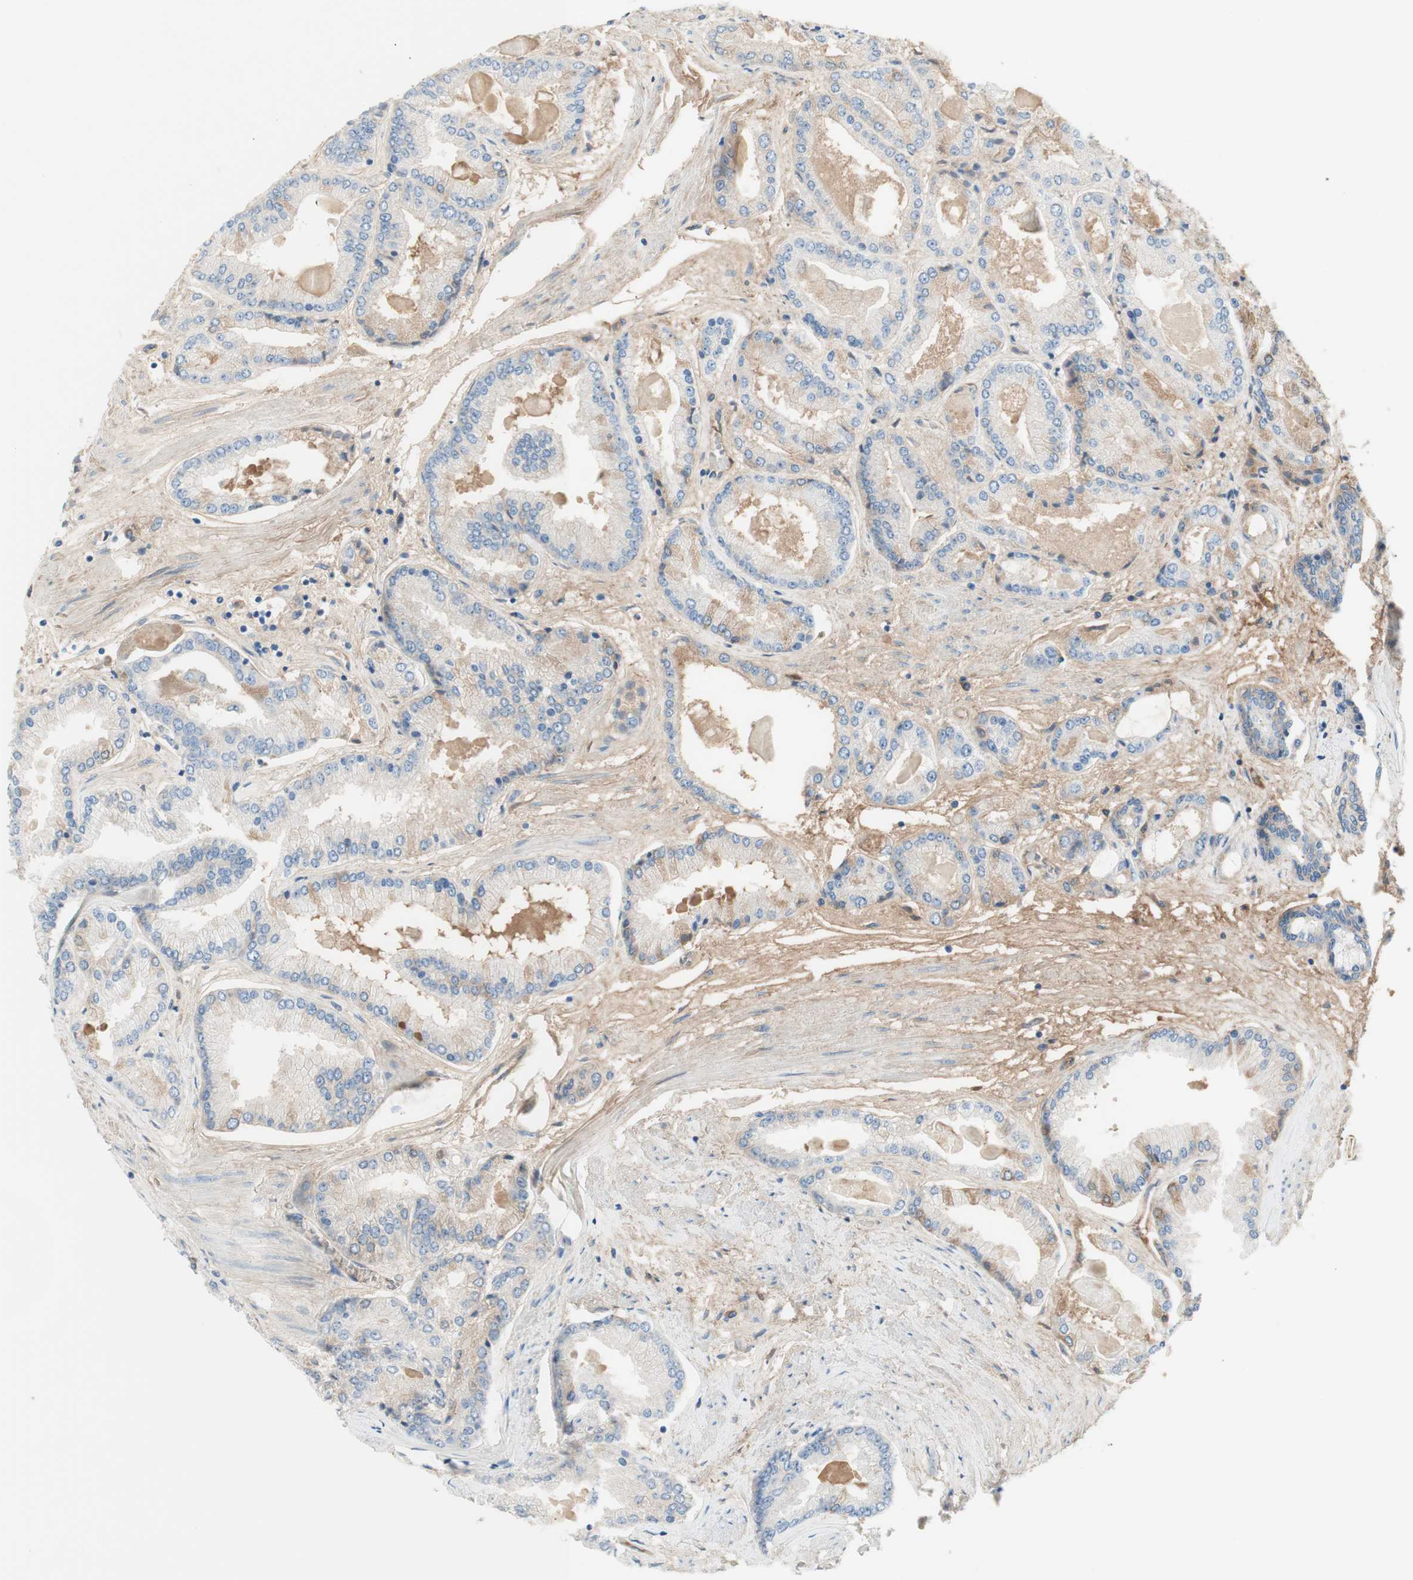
{"staining": {"intensity": "moderate", "quantity": "<25%", "location": "cytoplasmic/membranous"}, "tissue": "prostate cancer", "cell_type": "Tumor cells", "image_type": "cancer", "snomed": [{"axis": "morphology", "description": "Adenocarcinoma, High grade"}, {"axis": "topography", "description": "Prostate"}], "caption": "A brown stain shows moderate cytoplasmic/membranous expression of a protein in prostate adenocarcinoma (high-grade) tumor cells. (Stains: DAB (3,3'-diaminobenzidine) in brown, nuclei in blue, Microscopy: brightfield microscopy at high magnification).", "gene": "KNG1", "patient": {"sex": "male", "age": 59}}